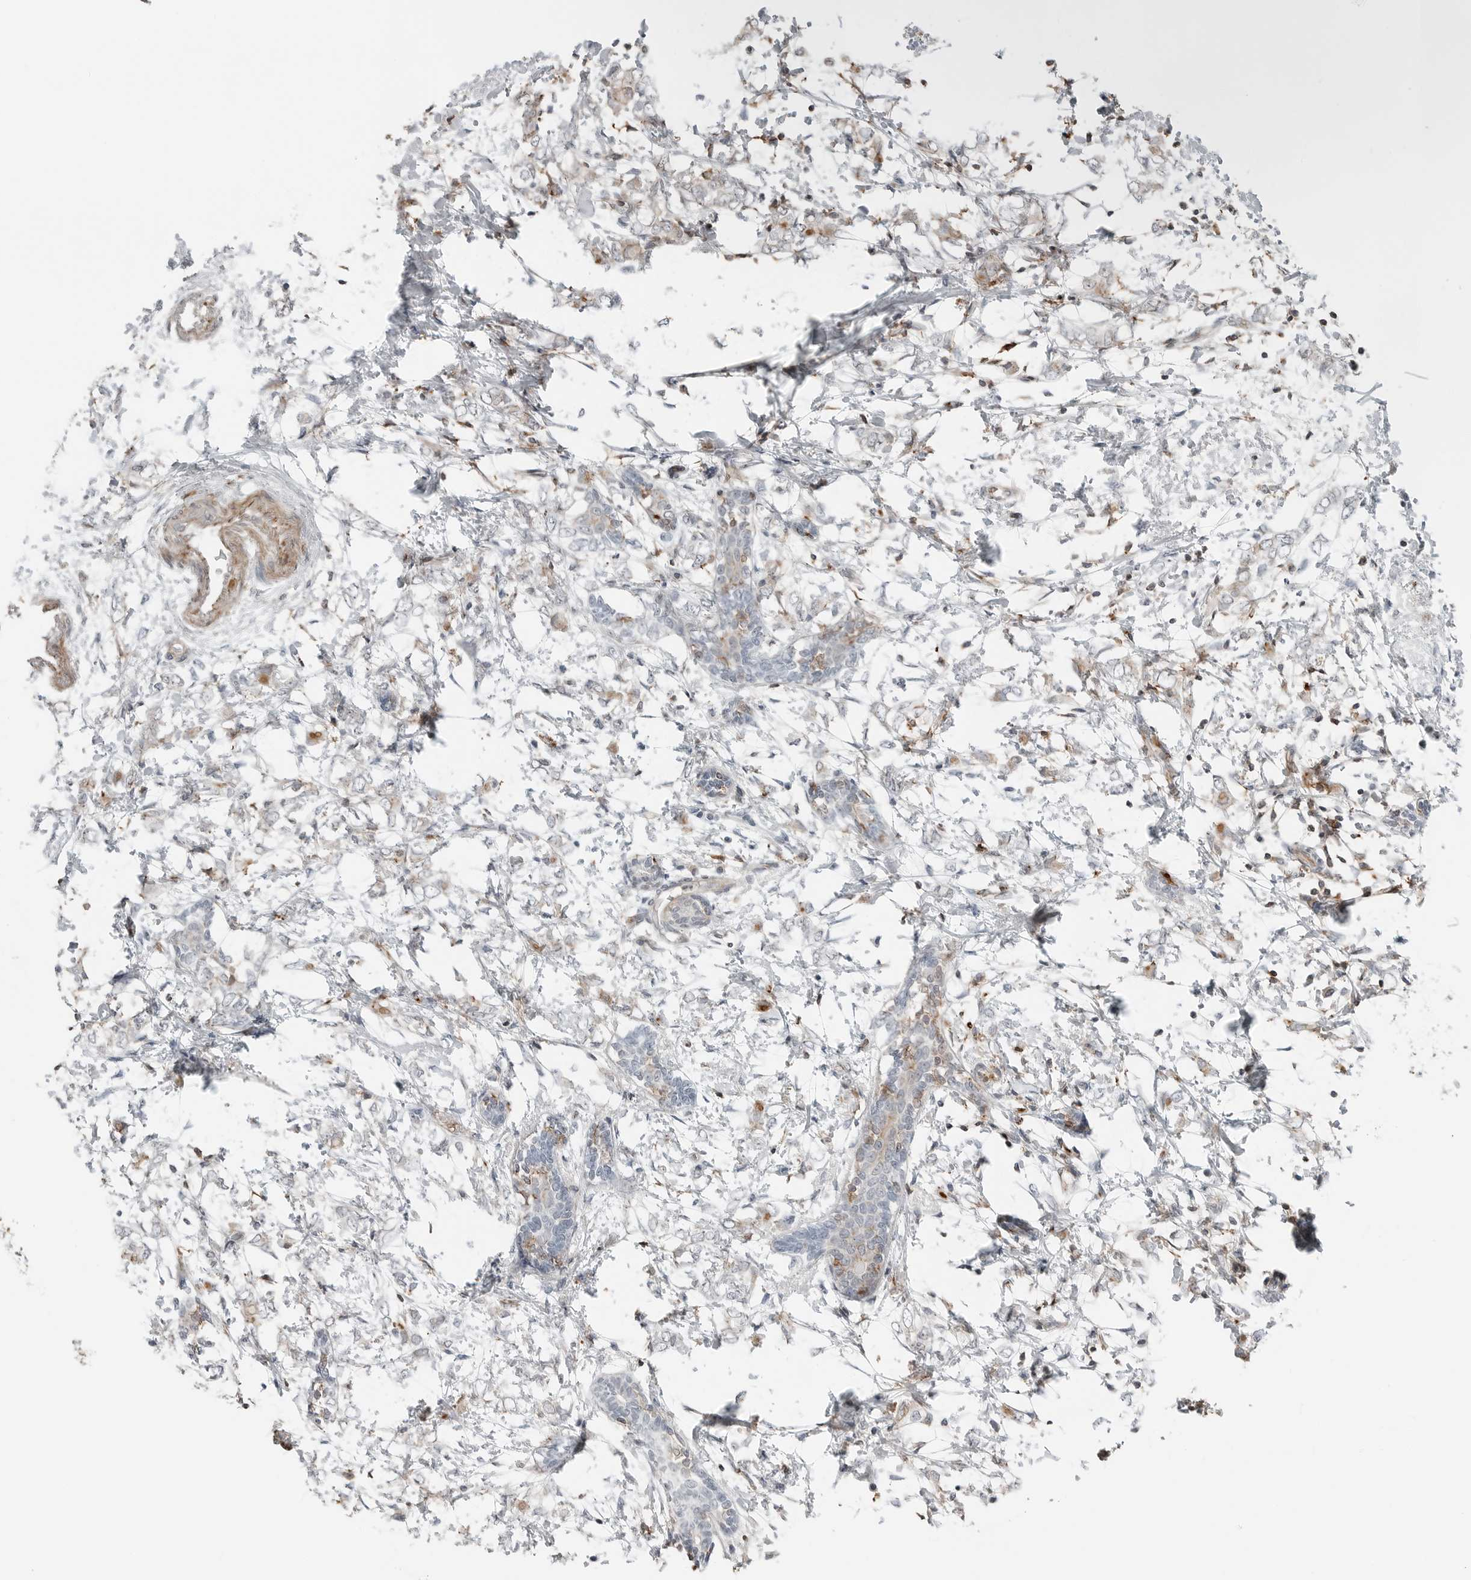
{"staining": {"intensity": "negative", "quantity": "none", "location": "none"}, "tissue": "breast cancer", "cell_type": "Tumor cells", "image_type": "cancer", "snomed": [{"axis": "morphology", "description": "Normal tissue, NOS"}, {"axis": "morphology", "description": "Lobular carcinoma"}, {"axis": "topography", "description": "Breast"}], "caption": "IHC of lobular carcinoma (breast) exhibits no expression in tumor cells.", "gene": "LEFTY2", "patient": {"sex": "female", "age": 47}}